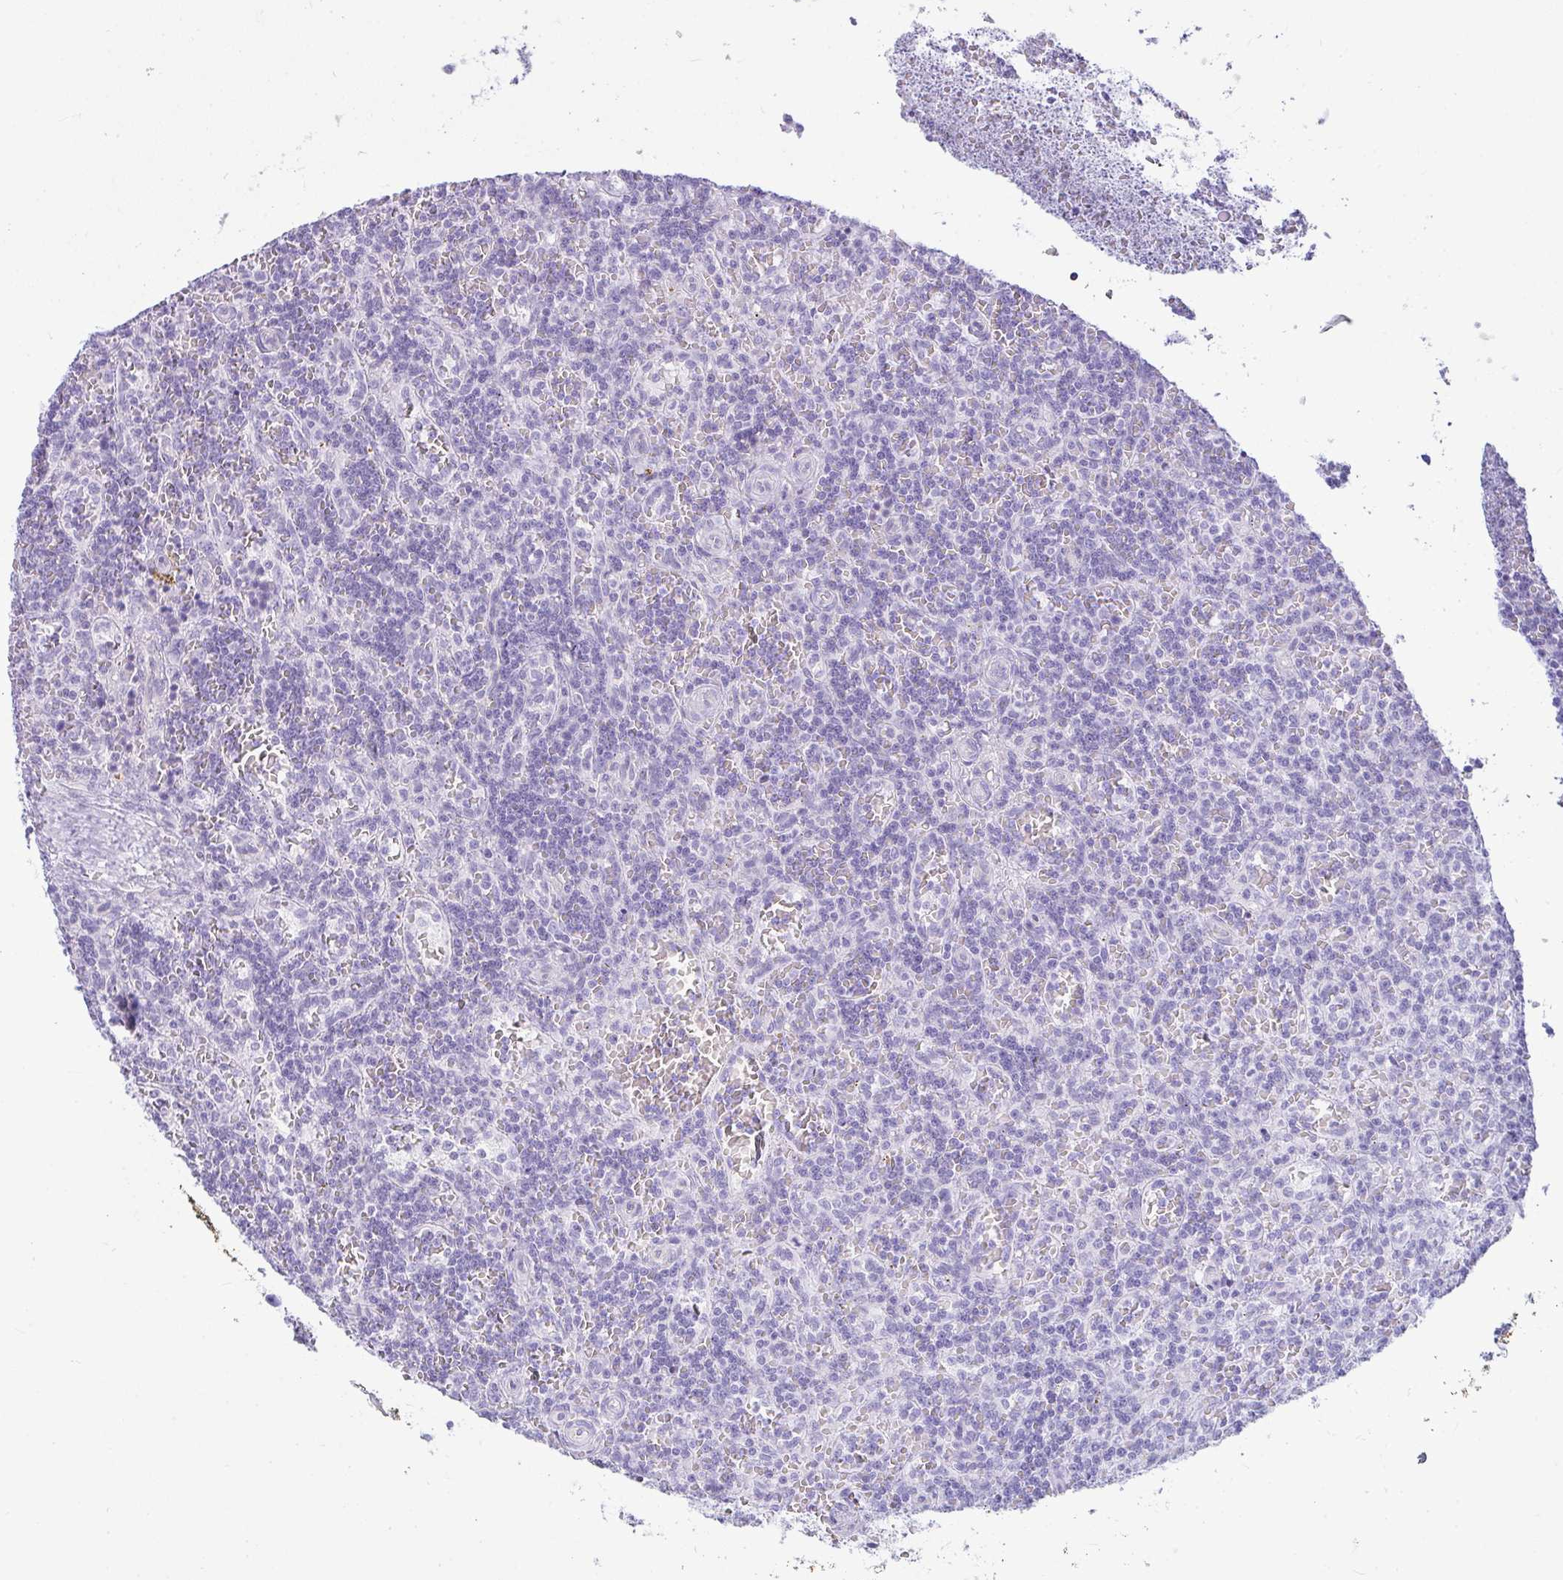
{"staining": {"intensity": "negative", "quantity": "none", "location": "none"}, "tissue": "lymphoma", "cell_type": "Tumor cells", "image_type": "cancer", "snomed": [{"axis": "morphology", "description": "Malignant lymphoma, non-Hodgkin's type, Low grade"}, {"axis": "topography", "description": "Spleen"}], "caption": "This is a image of immunohistochemistry (IHC) staining of malignant lymphoma, non-Hodgkin's type (low-grade), which shows no expression in tumor cells.", "gene": "RASL10A", "patient": {"sex": "male", "age": 73}}